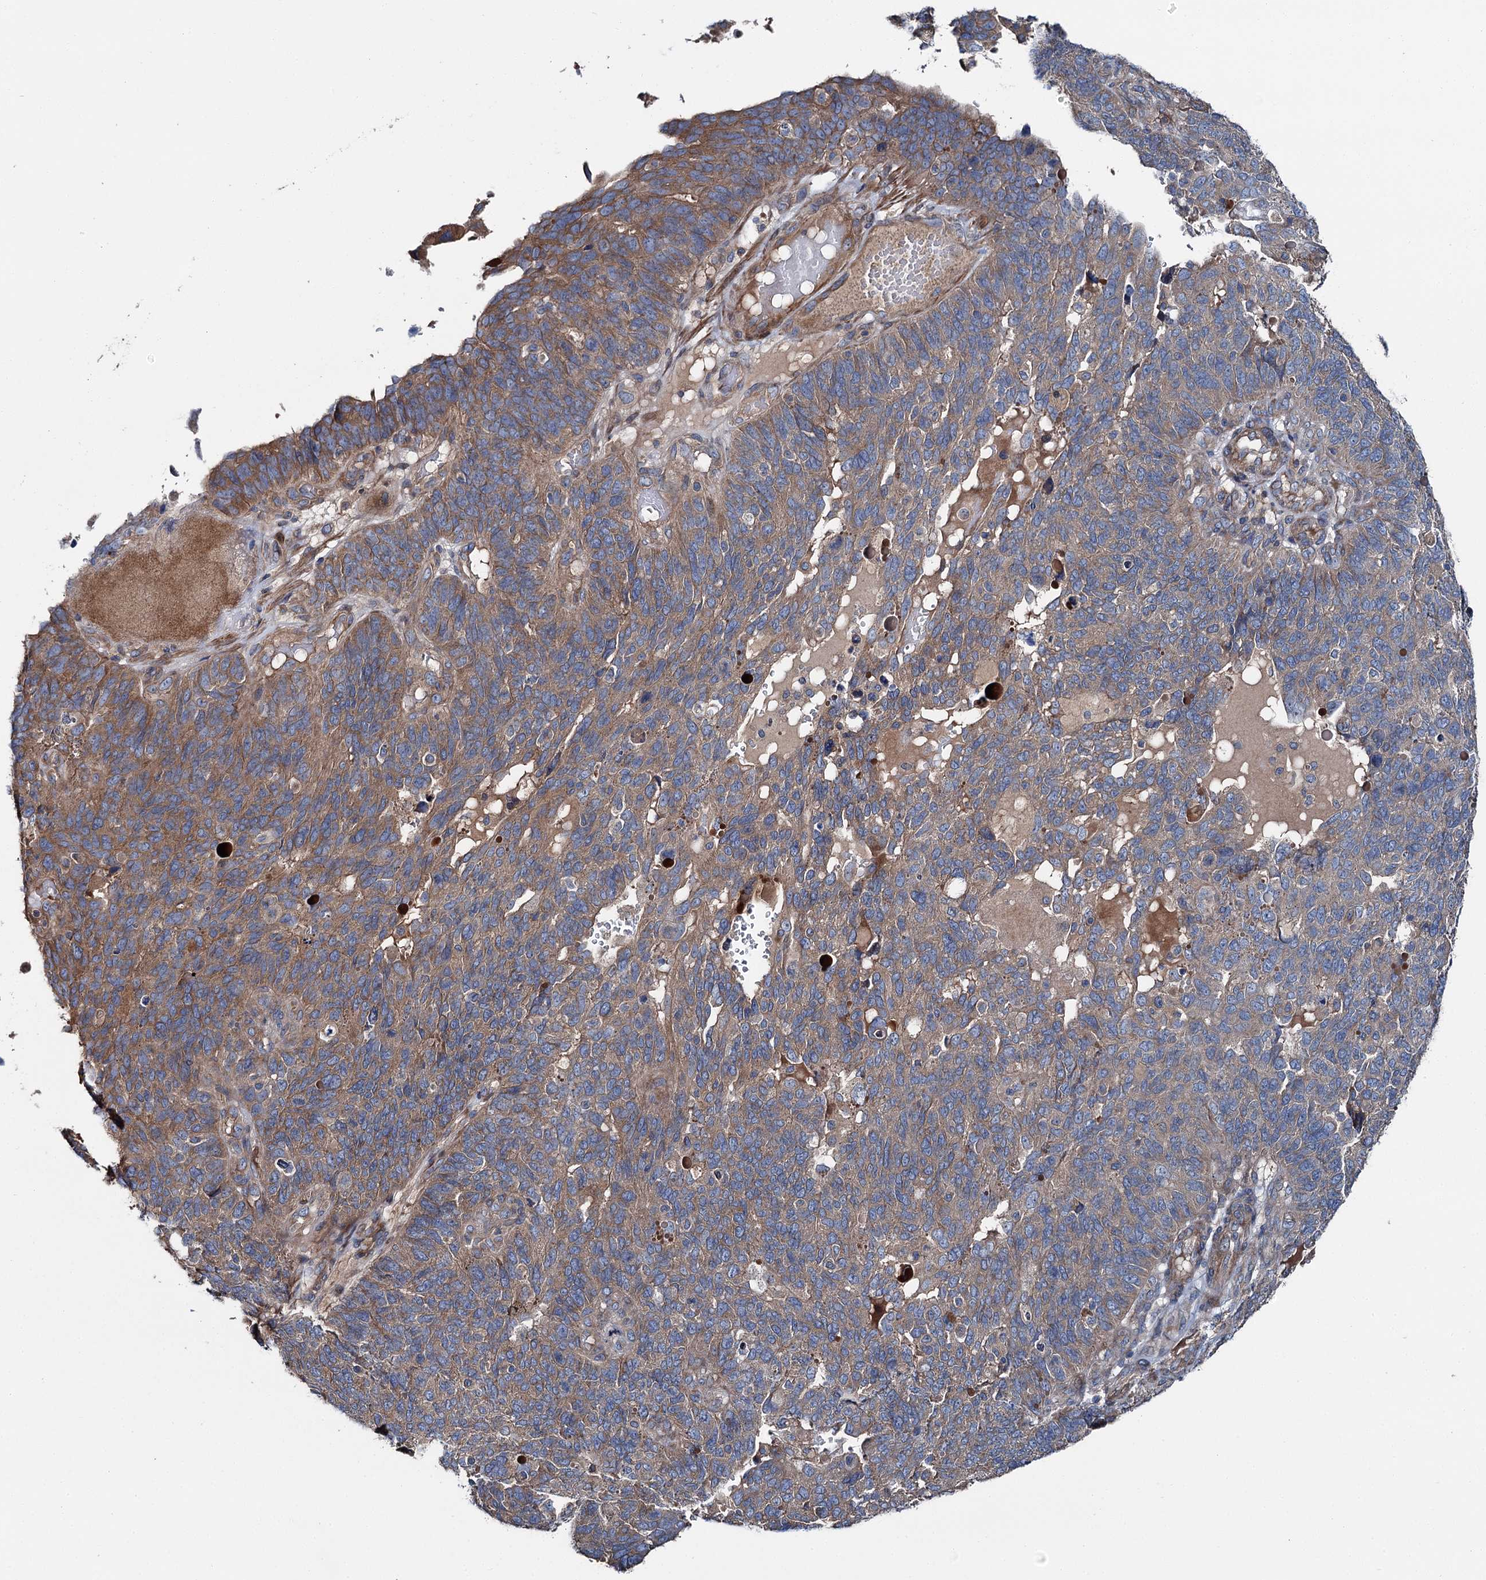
{"staining": {"intensity": "moderate", "quantity": ">75%", "location": "cytoplasmic/membranous"}, "tissue": "endometrial cancer", "cell_type": "Tumor cells", "image_type": "cancer", "snomed": [{"axis": "morphology", "description": "Adenocarcinoma, NOS"}, {"axis": "topography", "description": "Endometrium"}], "caption": "This image reveals immunohistochemistry (IHC) staining of endometrial adenocarcinoma, with medium moderate cytoplasmic/membranous staining in about >75% of tumor cells.", "gene": "SLC22A25", "patient": {"sex": "female", "age": 66}}